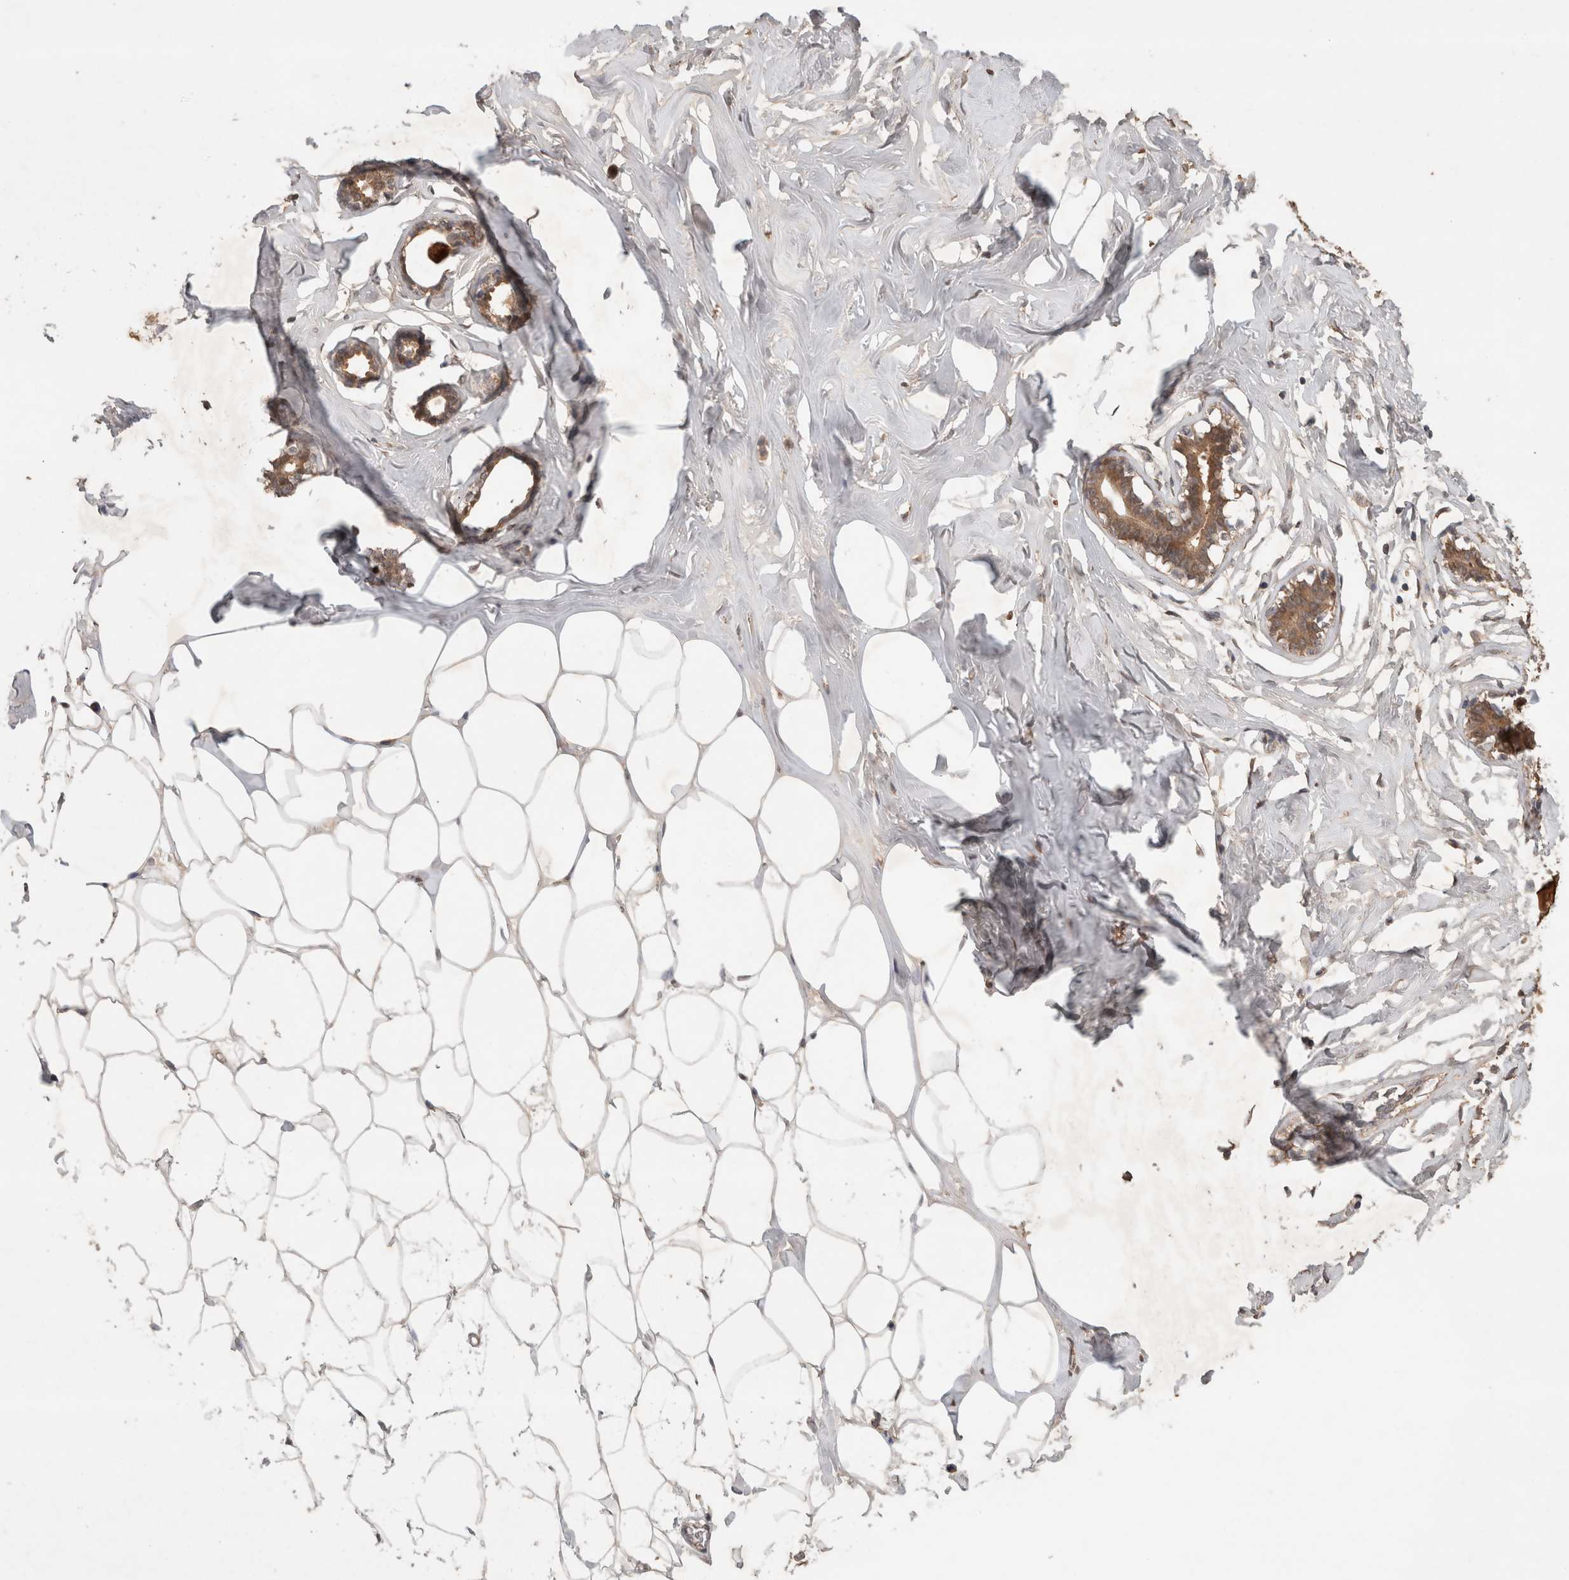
{"staining": {"intensity": "negative", "quantity": "none", "location": "none"}, "tissue": "adipose tissue", "cell_type": "Adipocytes", "image_type": "normal", "snomed": [{"axis": "morphology", "description": "Normal tissue, NOS"}, {"axis": "morphology", "description": "Fibrosis, NOS"}, {"axis": "topography", "description": "Breast"}, {"axis": "topography", "description": "Adipose tissue"}], "caption": "This is an immunohistochemistry (IHC) image of unremarkable human adipose tissue. There is no staining in adipocytes.", "gene": "OTUD7B", "patient": {"sex": "female", "age": 39}}